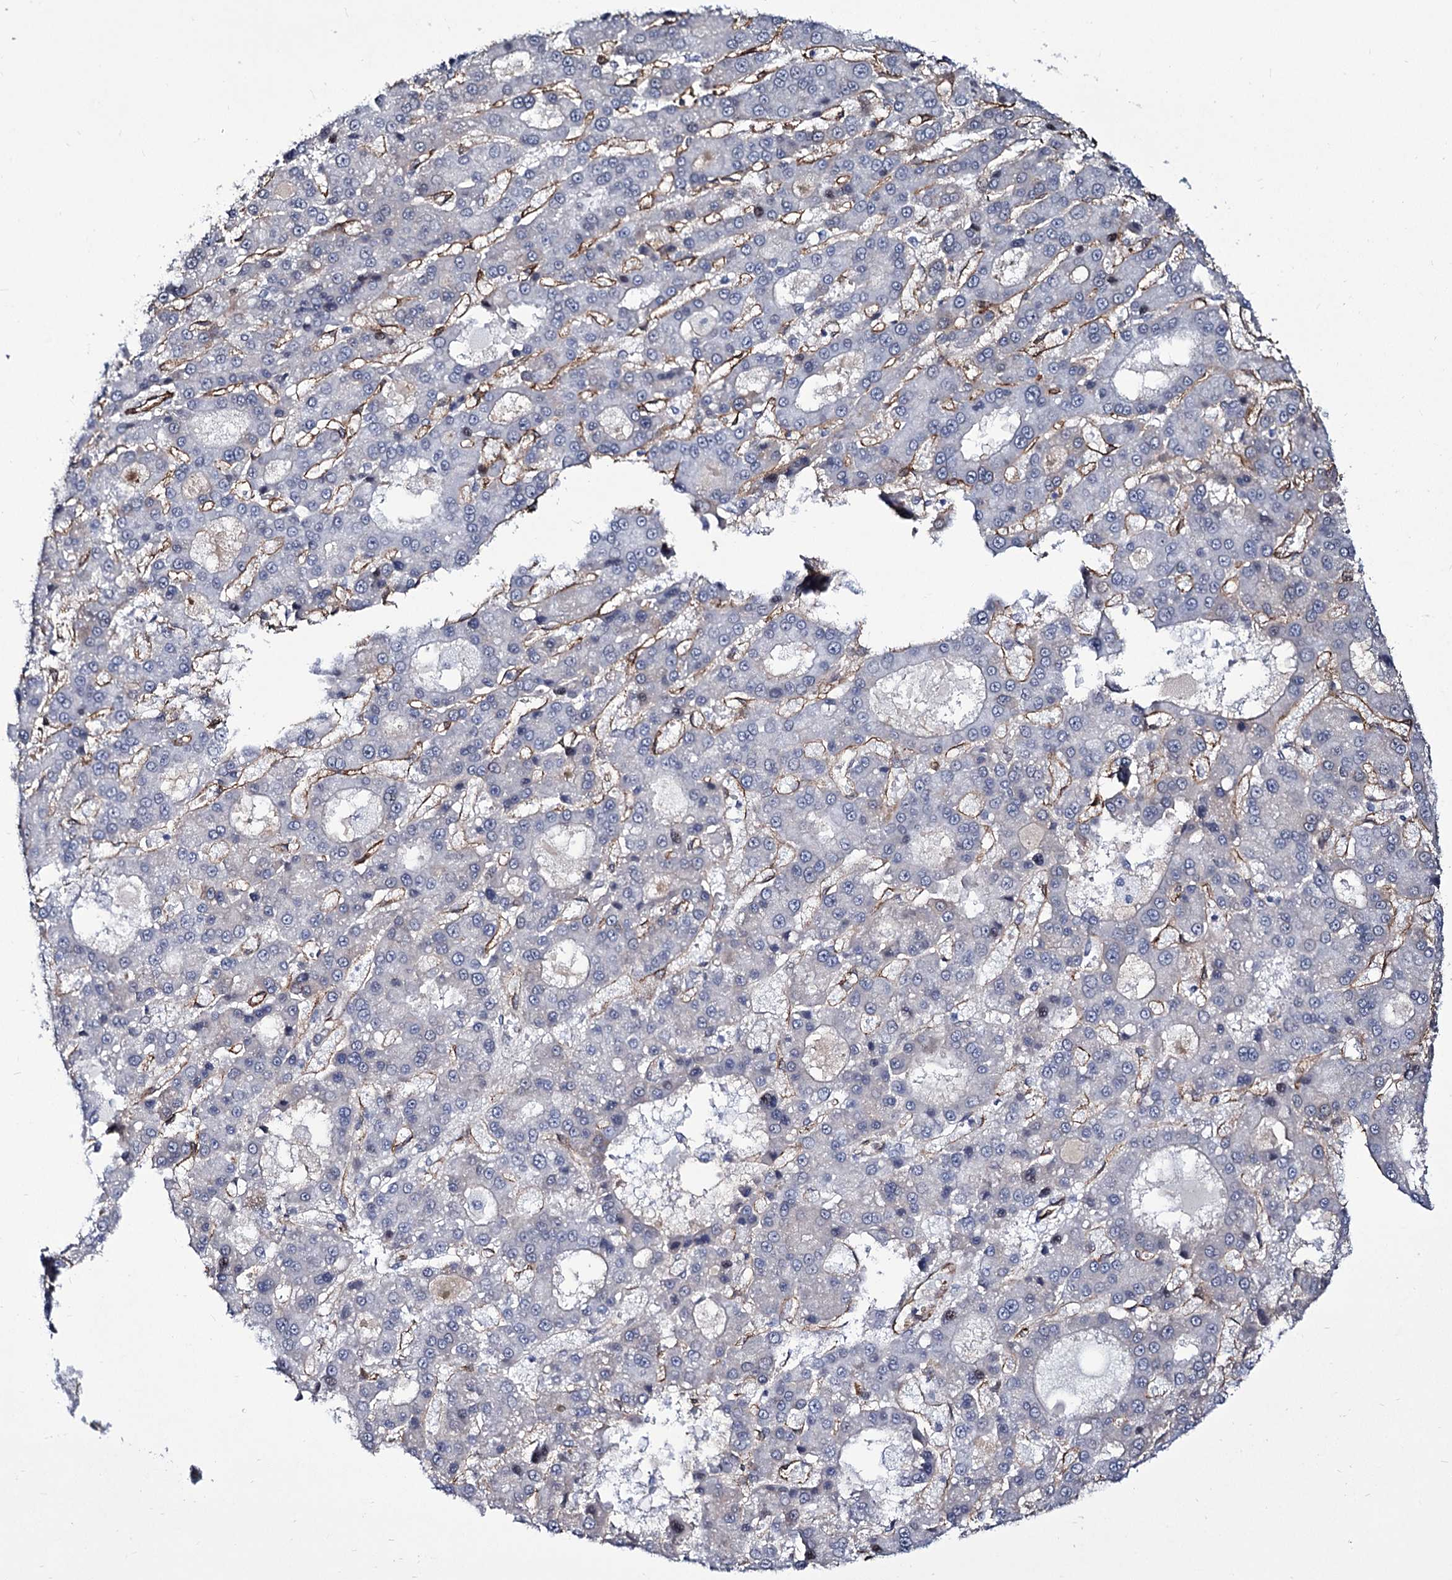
{"staining": {"intensity": "negative", "quantity": "none", "location": "none"}, "tissue": "liver cancer", "cell_type": "Tumor cells", "image_type": "cancer", "snomed": [{"axis": "morphology", "description": "Carcinoma, Hepatocellular, NOS"}, {"axis": "topography", "description": "Liver"}], "caption": "This is an immunohistochemistry (IHC) image of human liver cancer (hepatocellular carcinoma). There is no expression in tumor cells.", "gene": "ZC3H12C", "patient": {"sex": "male", "age": 70}}